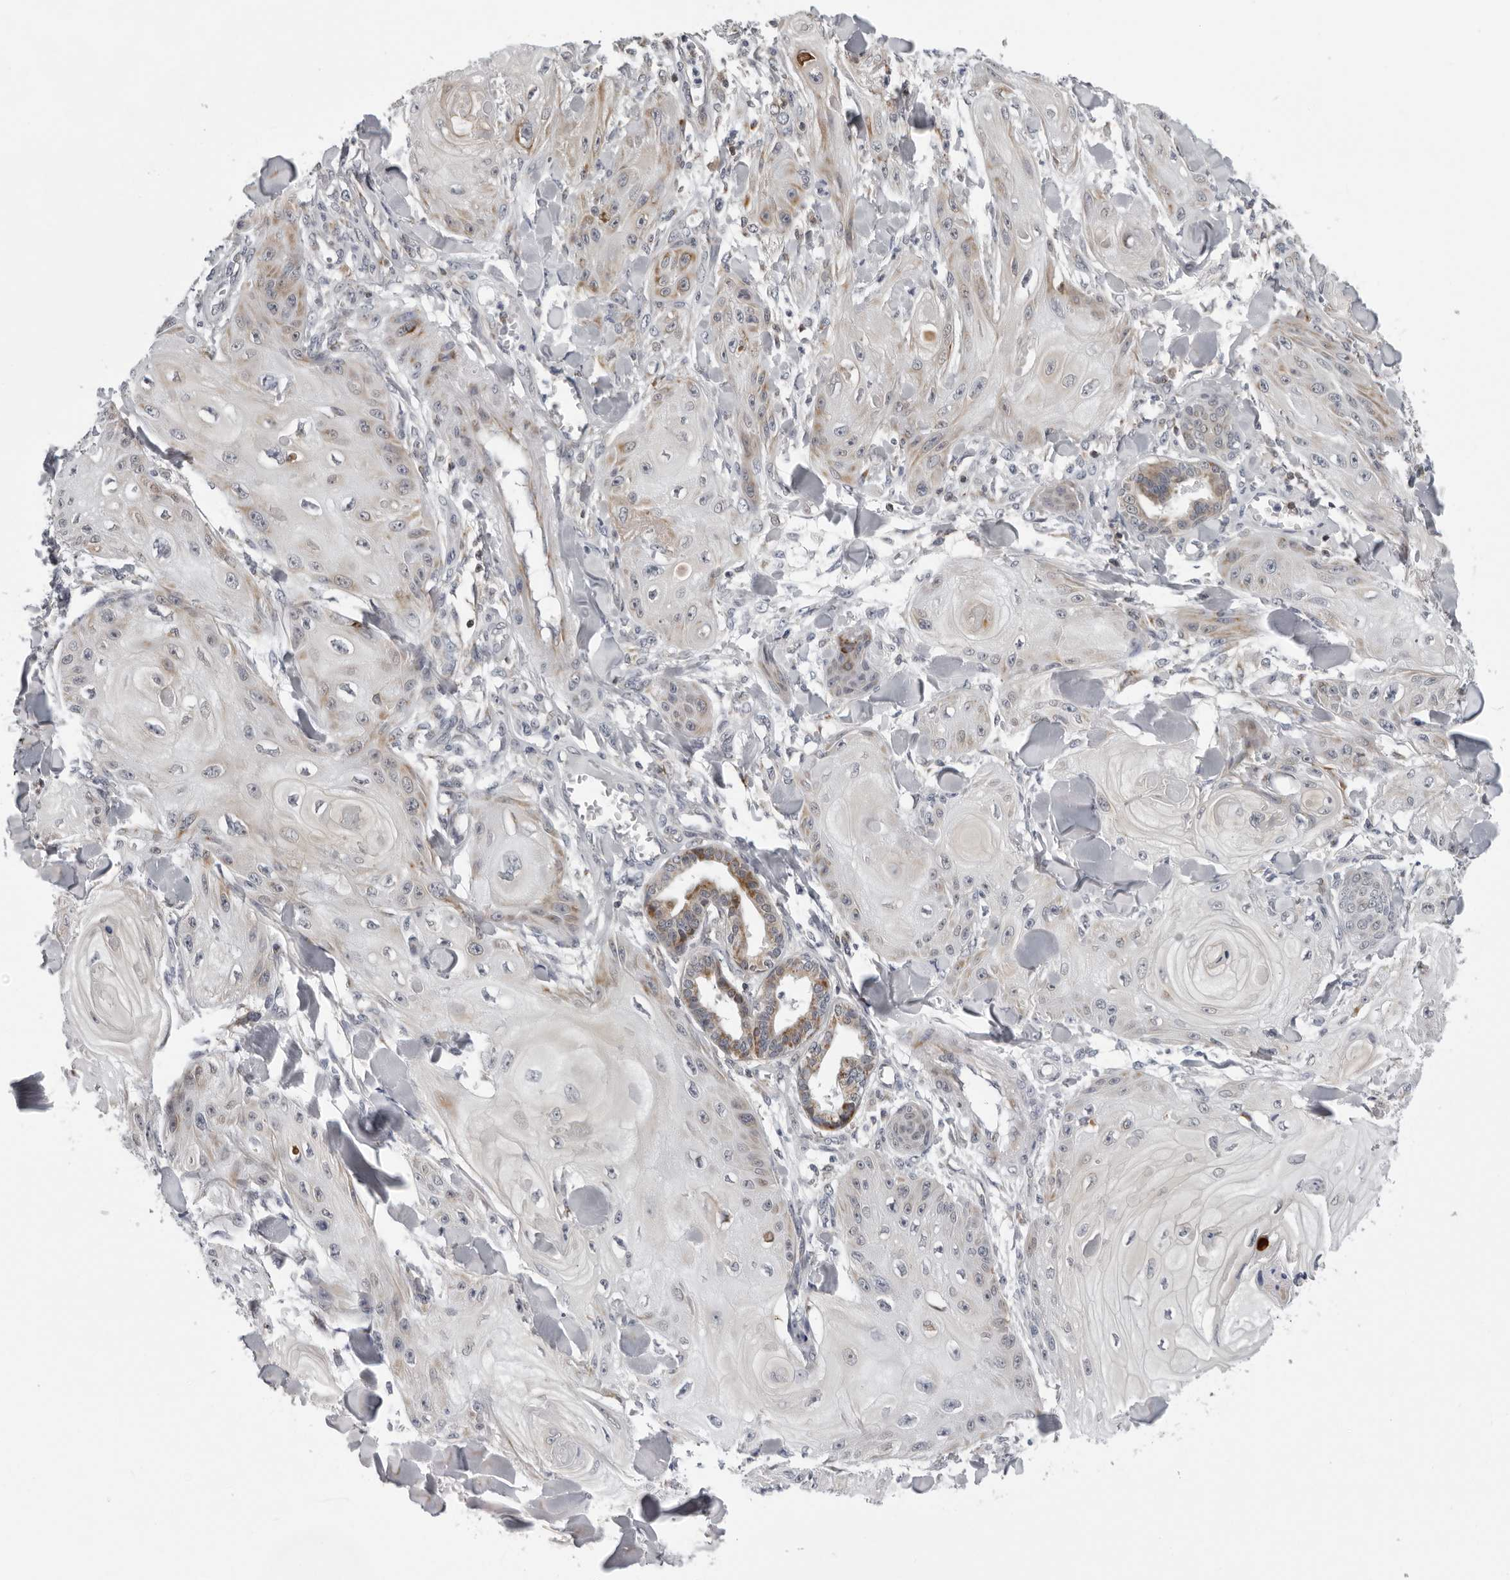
{"staining": {"intensity": "weak", "quantity": "<25%", "location": "cytoplasmic/membranous"}, "tissue": "skin cancer", "cell_type": "Tumor cells", "image_type": "cancer", "snomed": [{"axis": "morphology", "description": "Squamous cell carcinoma, NOS"}, {"axis": "topography", "description": "Skin"}], "caption": "Photomicrograph shows no significant protein staining in tumor cells of skin cancer. (DAB immunohistochemistry (IHC) with hematoxylin counter stain).", "gene": "CPT2", "patient": {"sex": "male", "age": 74}}